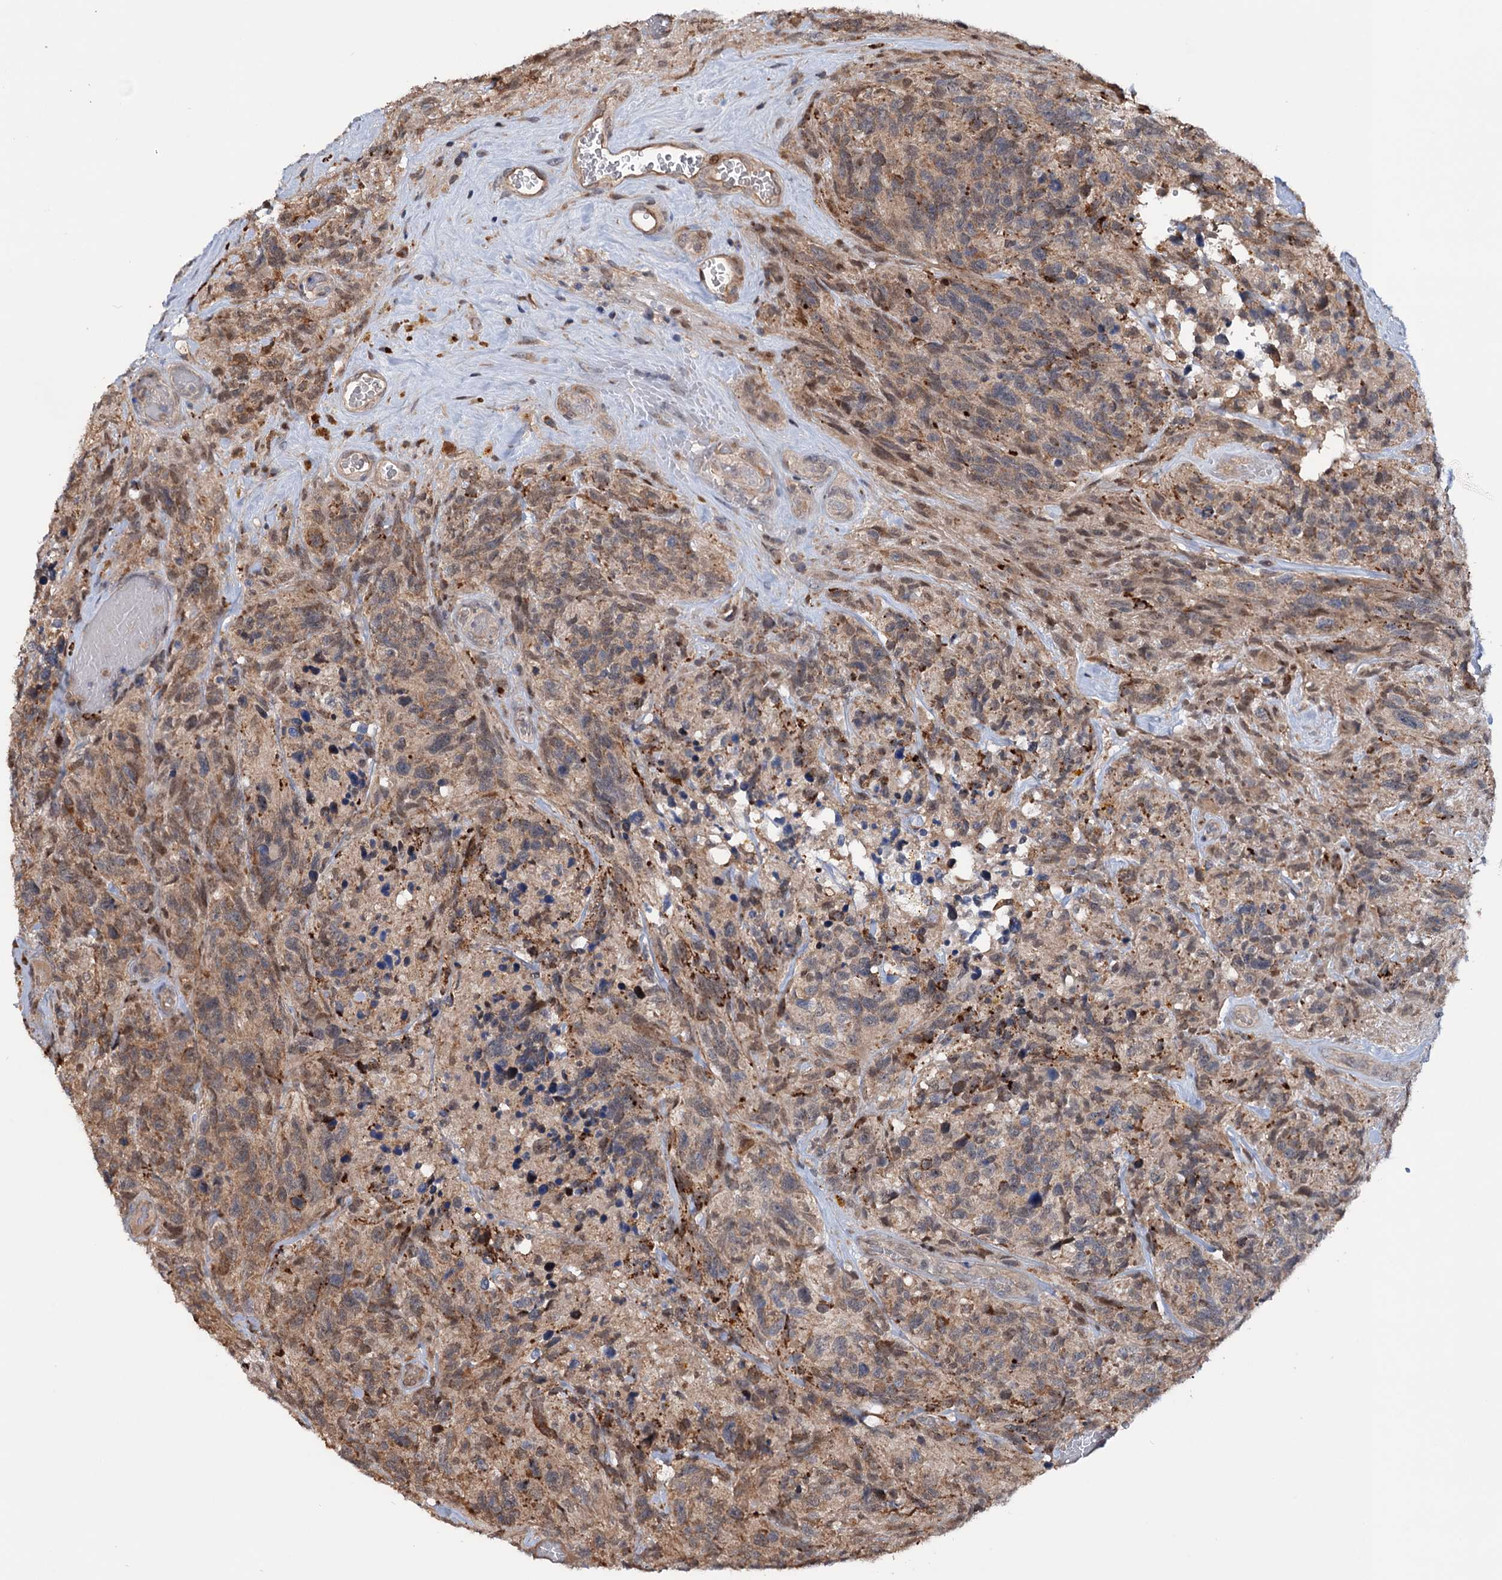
{"staining": {"intensity": "moderate", "quantity": "25%-75%", "location": "cytoplasmic/membranous"}, "tissue": "glioma", "cell_type": "Tumor cells", "image_type": "cancer", "snomed": [{"axis": "morphology", "description": "Glioma, malignant, High grade"}, {"axis": "topography", "description": "Brain"}], "caption": "A medium amount of moderate cytoplasmic/membranous positivity is appreciated in approximately 25%-75% of tumor cells in glioma tissue.", "gene": "NCAPD2", "patient": {"sex": "male", "age": 69}}